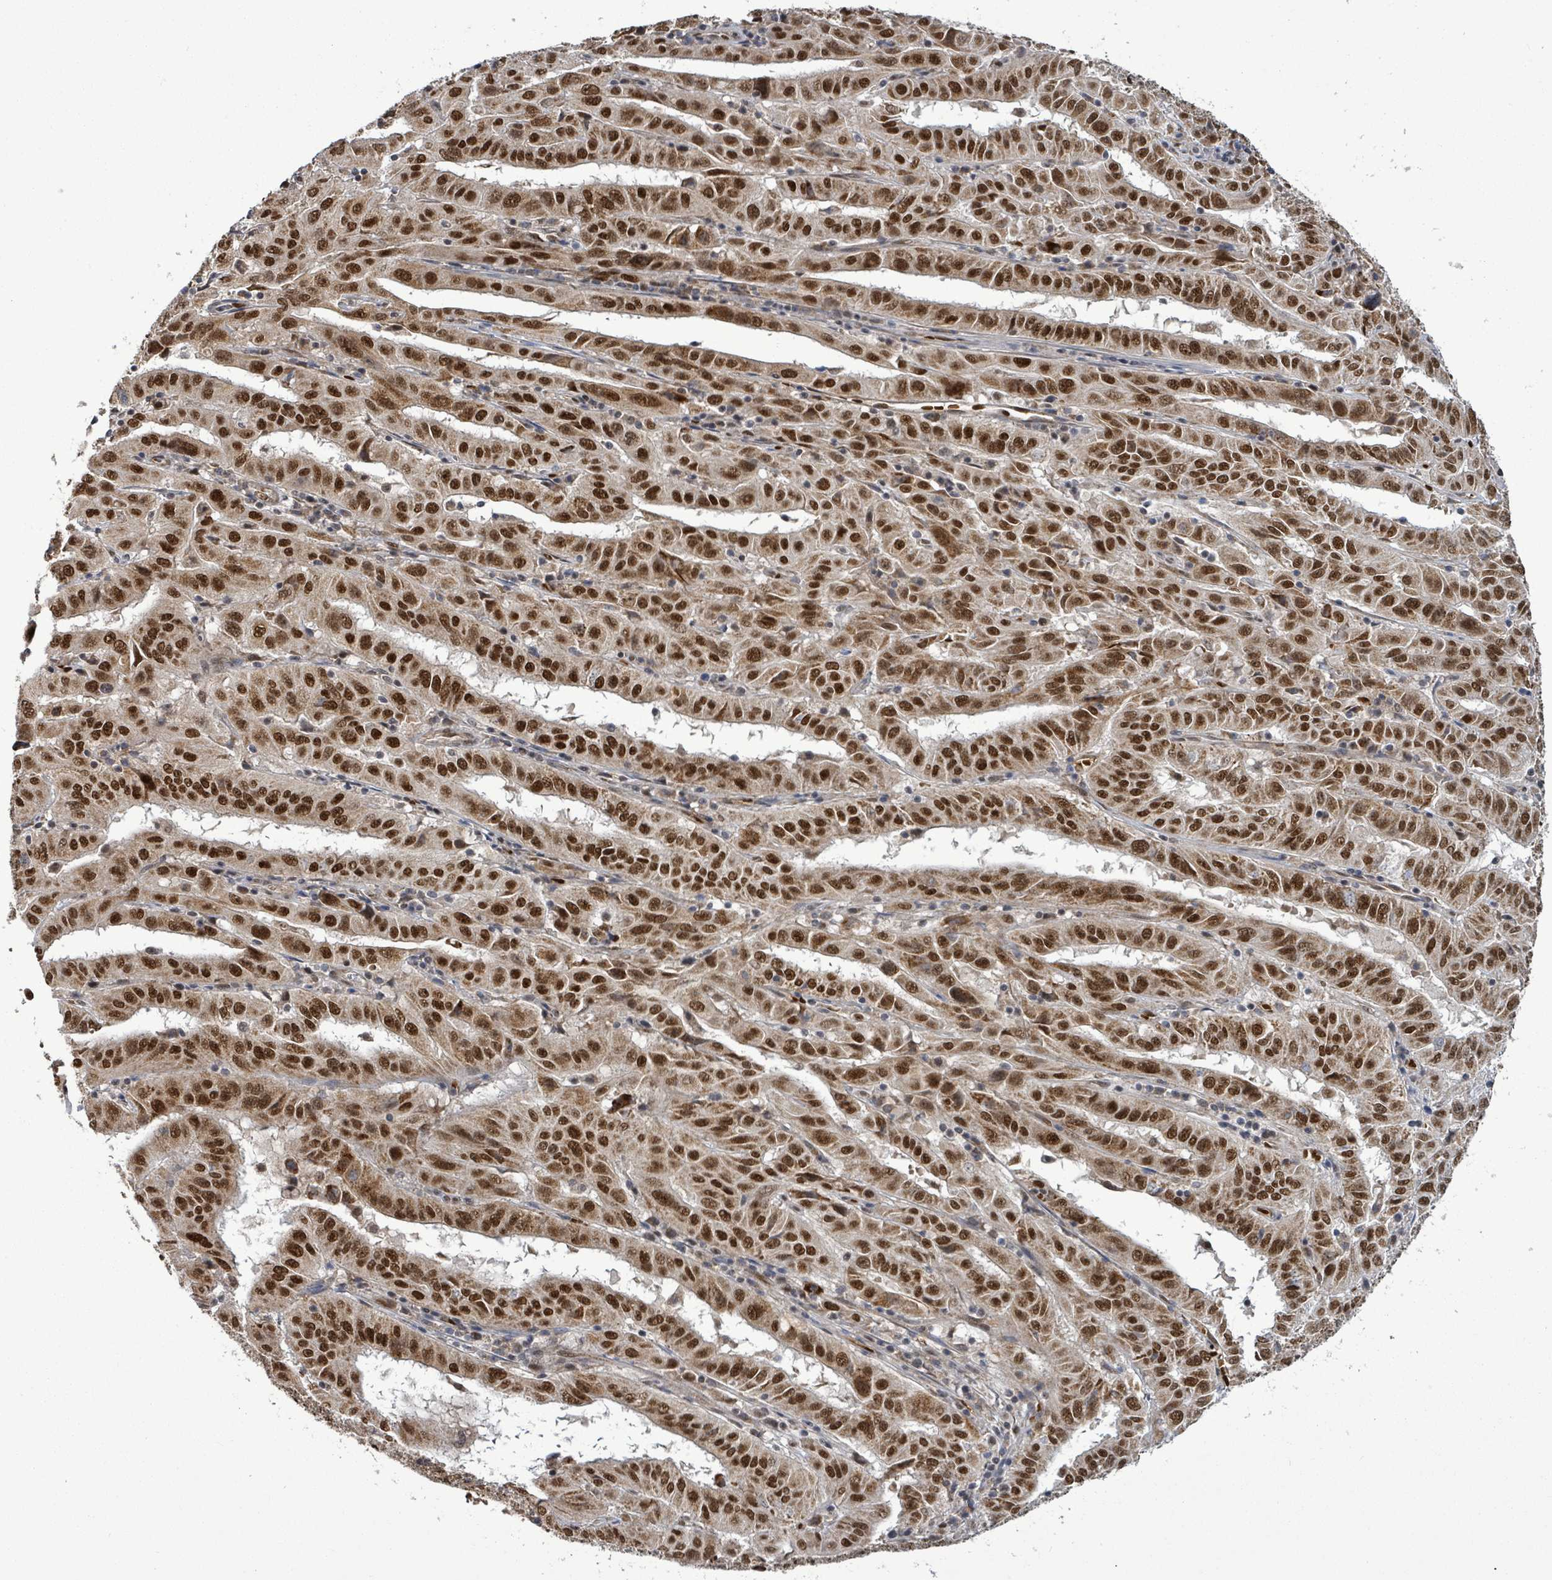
{"staining": {"intensity": "strong", "quantity": ">75%", "location": "nuclear"}, "tissue": "pancreatic cancer", "cell_type": "Tumor cells", "image_type": "cancer", "snomed": [{"axis": "morphology", "description": "Adenocarcinoma, NOS"}, {"axis": "topography", "description": "Pancreas"}], "caption": "Immunohistochemistry histopathology image of neoplastic tissue: pancreatic cancer (adenocarcinoma) stained using immunohistochemistry (IHC) displays high levels of strong protein expression localized specifically in the nuclear of tumor cells, appearing as a nuclear brown color.", "gene": "PATZ1", "patient": {"sex": "male", "age": 63}}